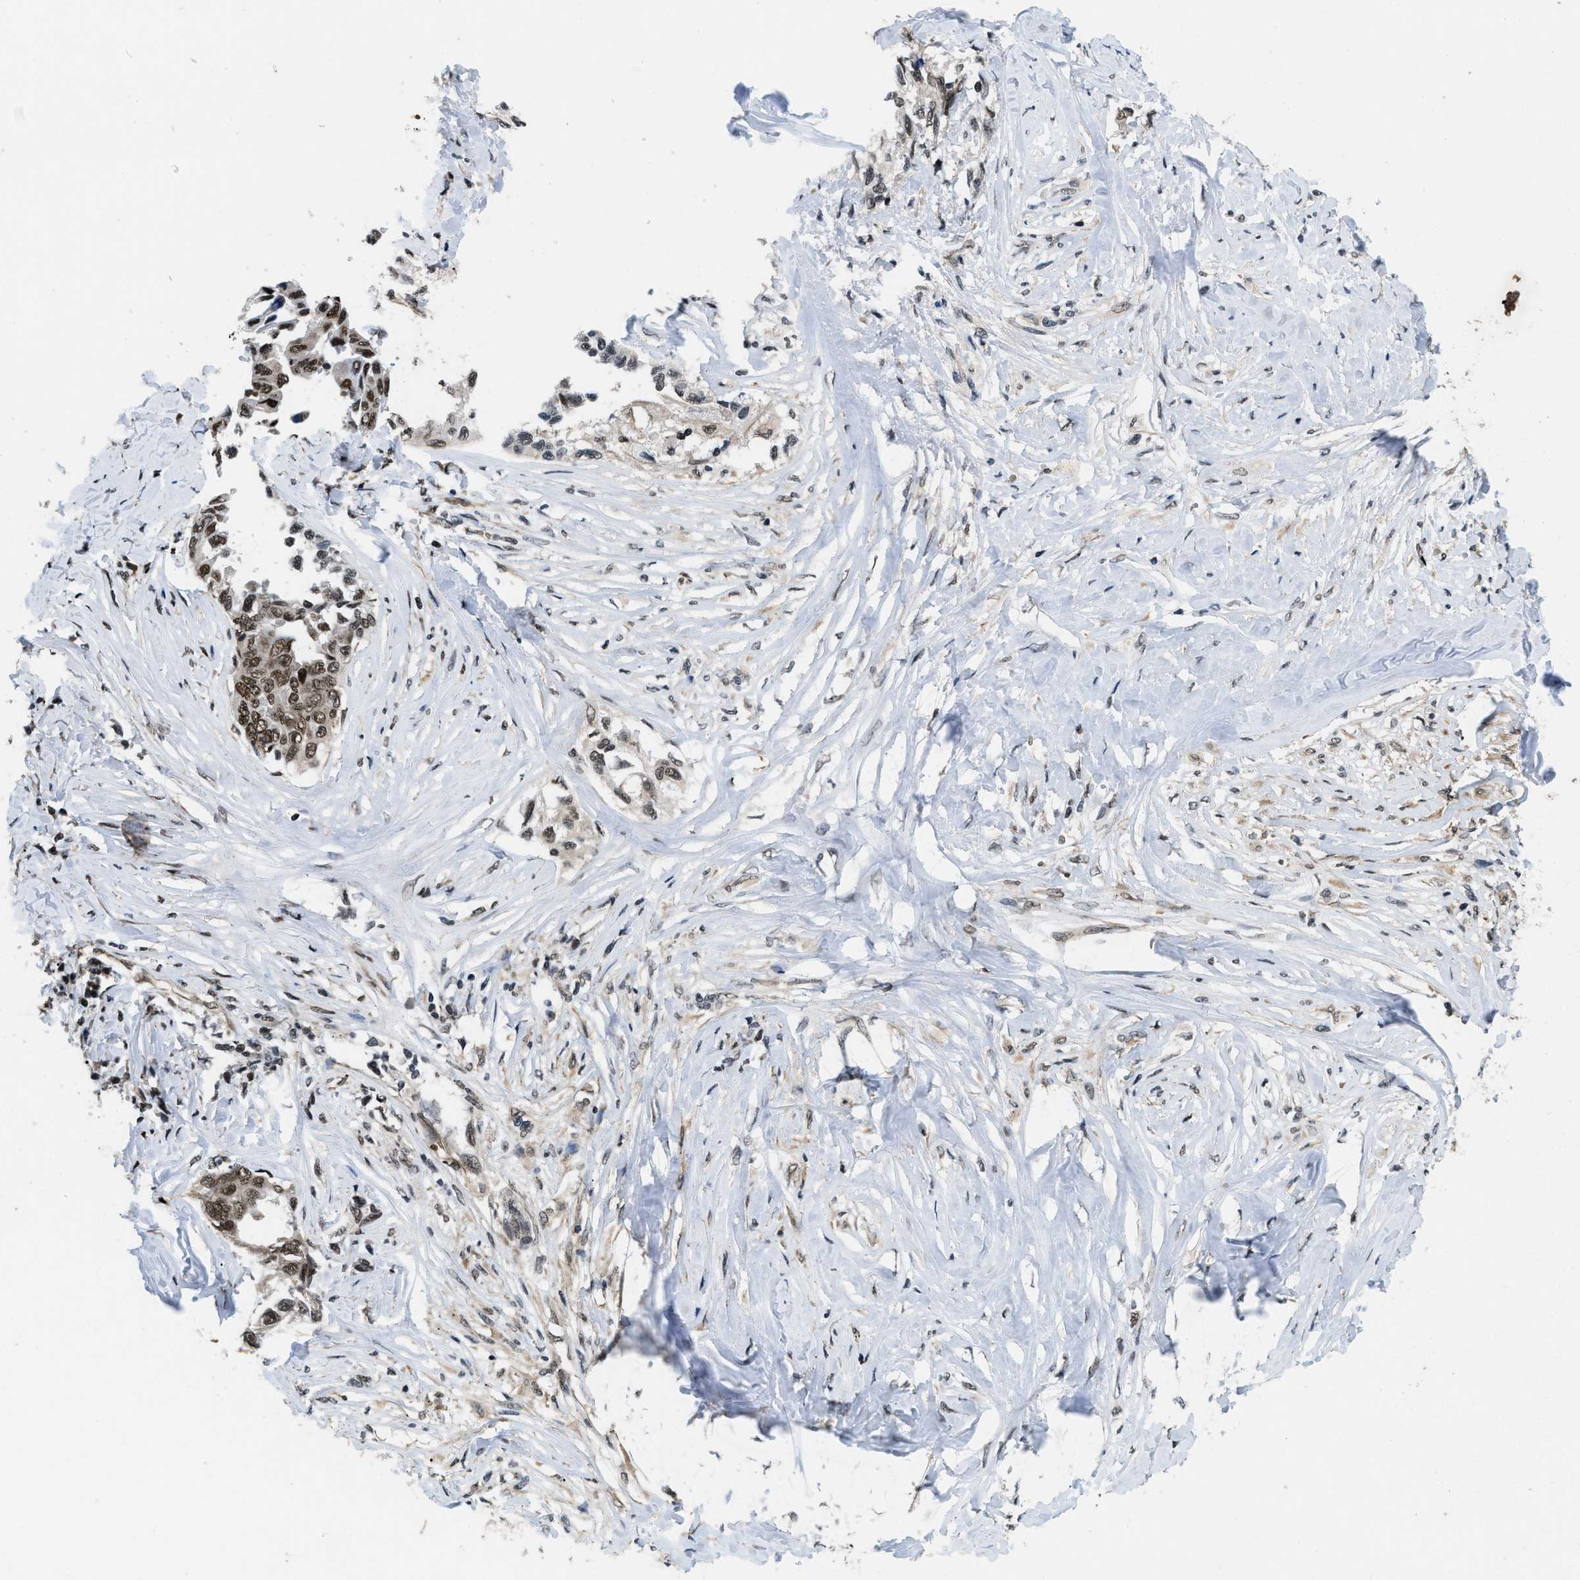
{"staining": {"intensity": "moderate", "quantity": ">75%", "location": "nuclear"}, "tissue": "lung cancer", "cell_type": "Tumor cells", "image_type": "cancer", "snomed": [{"axis": "morphology", "description": "Adenocarcinoma, NOS"}, {"axis": "topography", "description": "Lung"}], "caption": "Immunohistochemistry micrograph of neoplastic tissue: human lung cancer (adenocarcinoma) stained using immunohistochemistry exhibits medium levels of moderate protein expression localized specifically in the nuclear of tumor cells, appearing as a nuclear brown color.", "gene": "SAFB", "patient": {"sex": "female", "age": 51}}